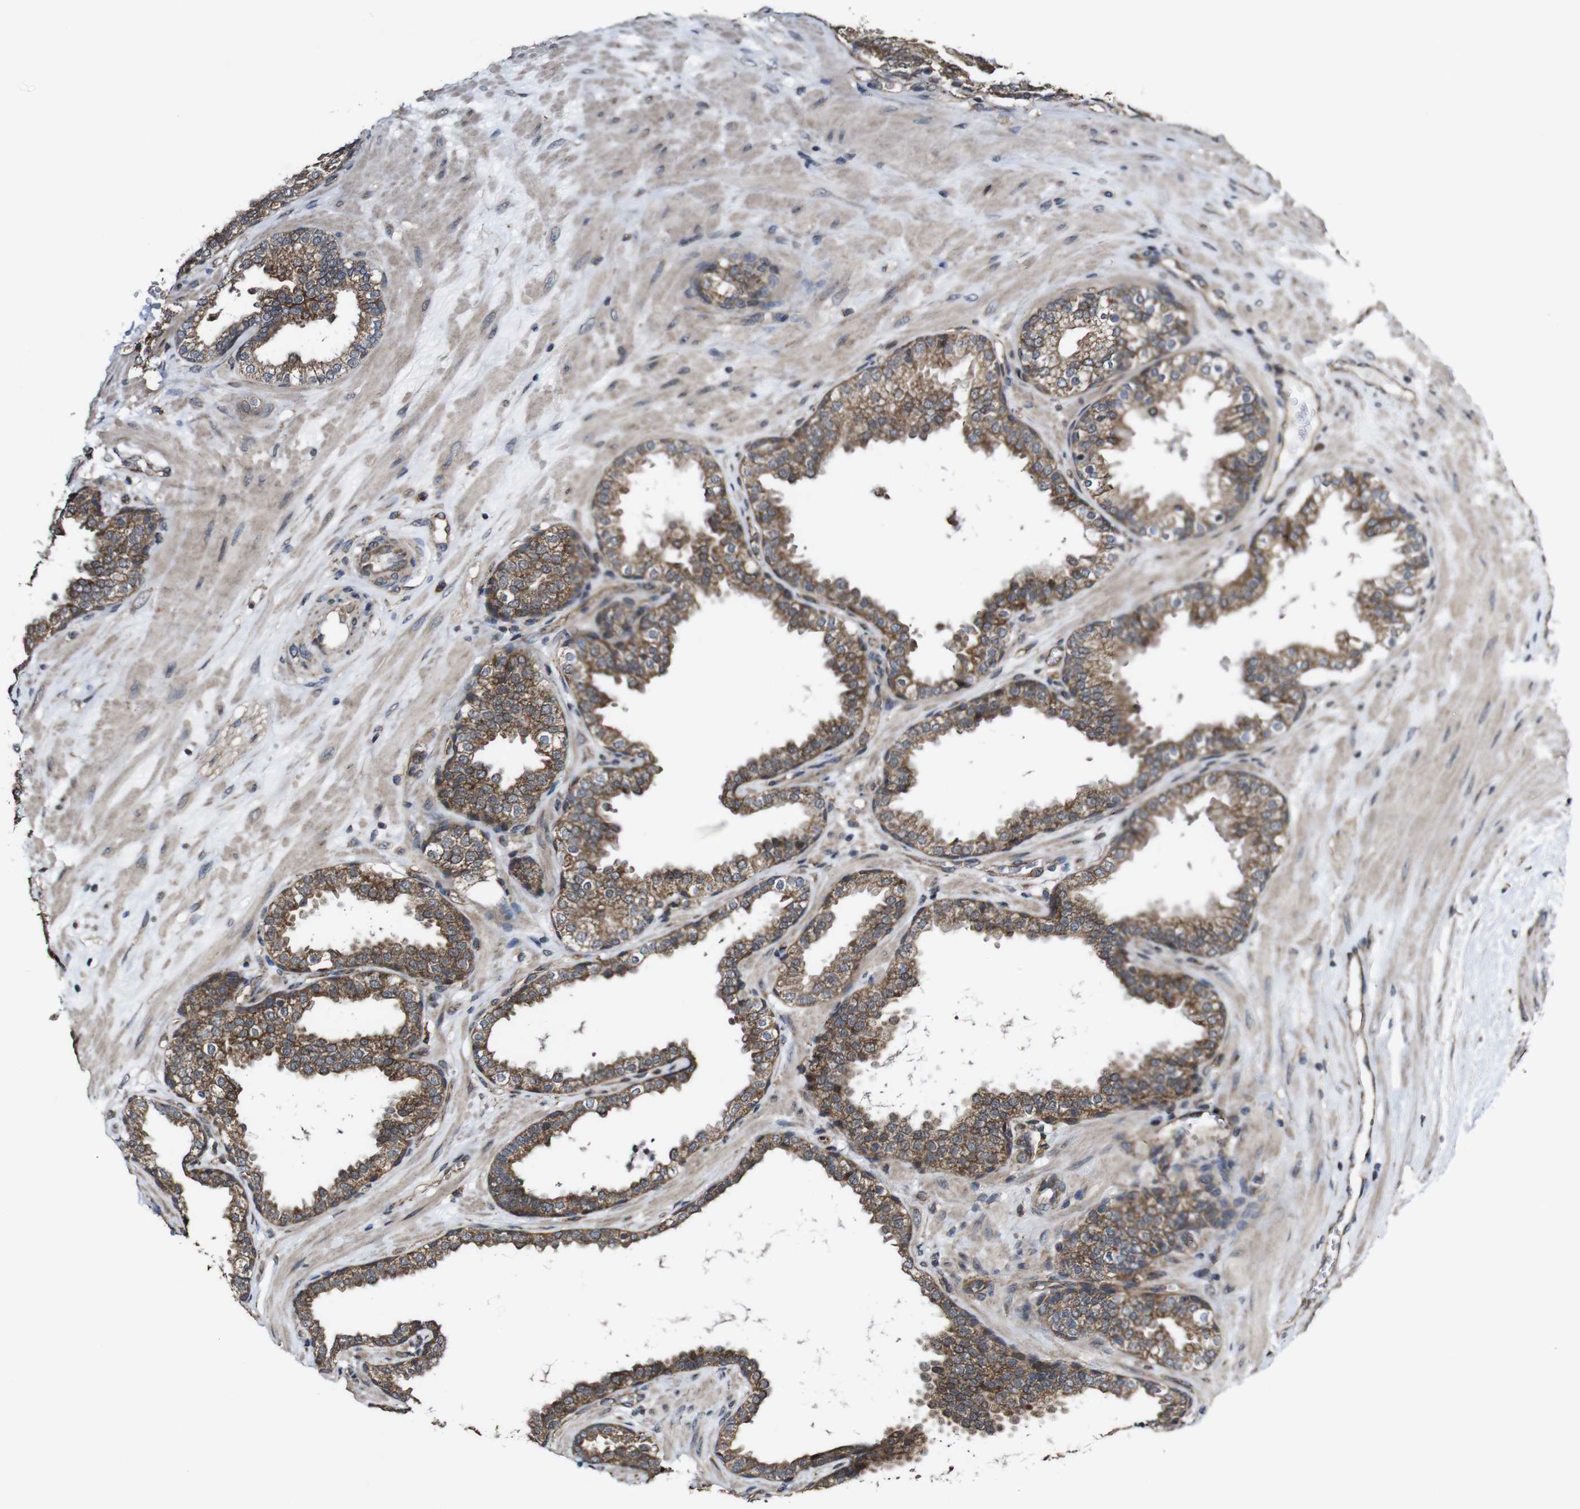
{"staining": {"intensity": "moderate", "quantity": ">75%", "location": "cytoplasmic/membranous"}, "tissue": "prostate", "cell_type": "Glandular cells", "image_type": "normal", "snomed": [{"axis": "morphology", "description": "Normal tissue, NOS"}, {"axis": "topography", "description": "Prostate"}], "caption": "An IHC image of benign tissue is shown. Protein staining in brown shows moderate cytoplasmic/membranous positivity in prostate within glandular cells. Immunohistochemistry stains the protein in brown and the nuclei are stained blue.", "gene": "BTN3A3", "patient": {"sex": "male", "age": 51}}